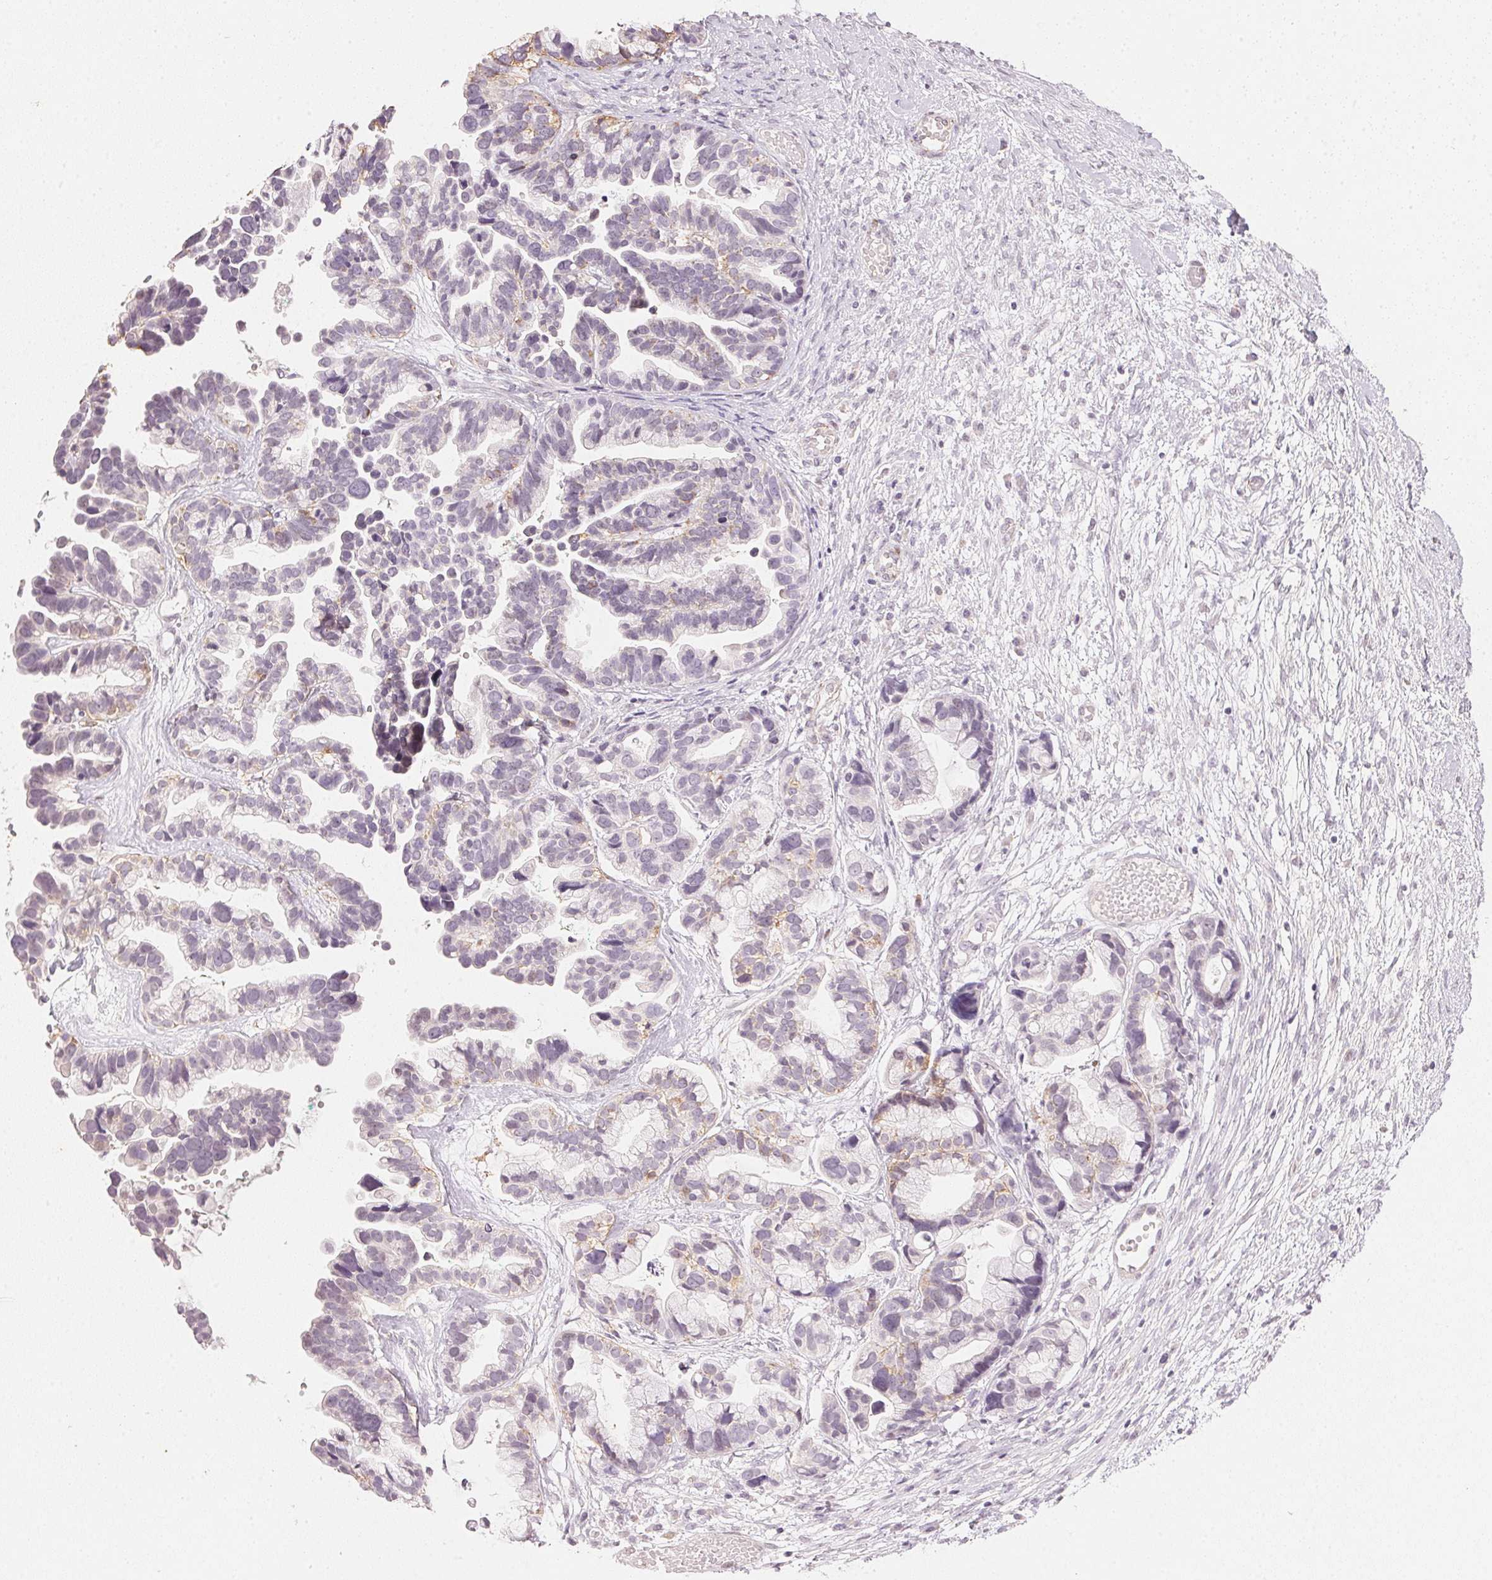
{"staining": {"intensity": "weak", "quantity": "<25%", "location": "cytoplasmic/membranous"}, "tissue": "ovarian cancer", "cell_type": "Tumor cells", "image_type": "cancer", "snomed": [{"axis": "morphology", "description": "Cystadenocarcinoma, serous, NOS"}, {"axis": "topography", "description": "Ovary"}], "caption": "DAB (3,3'-diaminobenzidine) immunohistochemical staining of ovarian serous cystadenocarcinoma reveals no significant expression in tumor cells. (Brightfield microscopy of DAB IHC at high magnification).", "gene": "SMTN", "patient": {"sex": "female", "age": 56}}